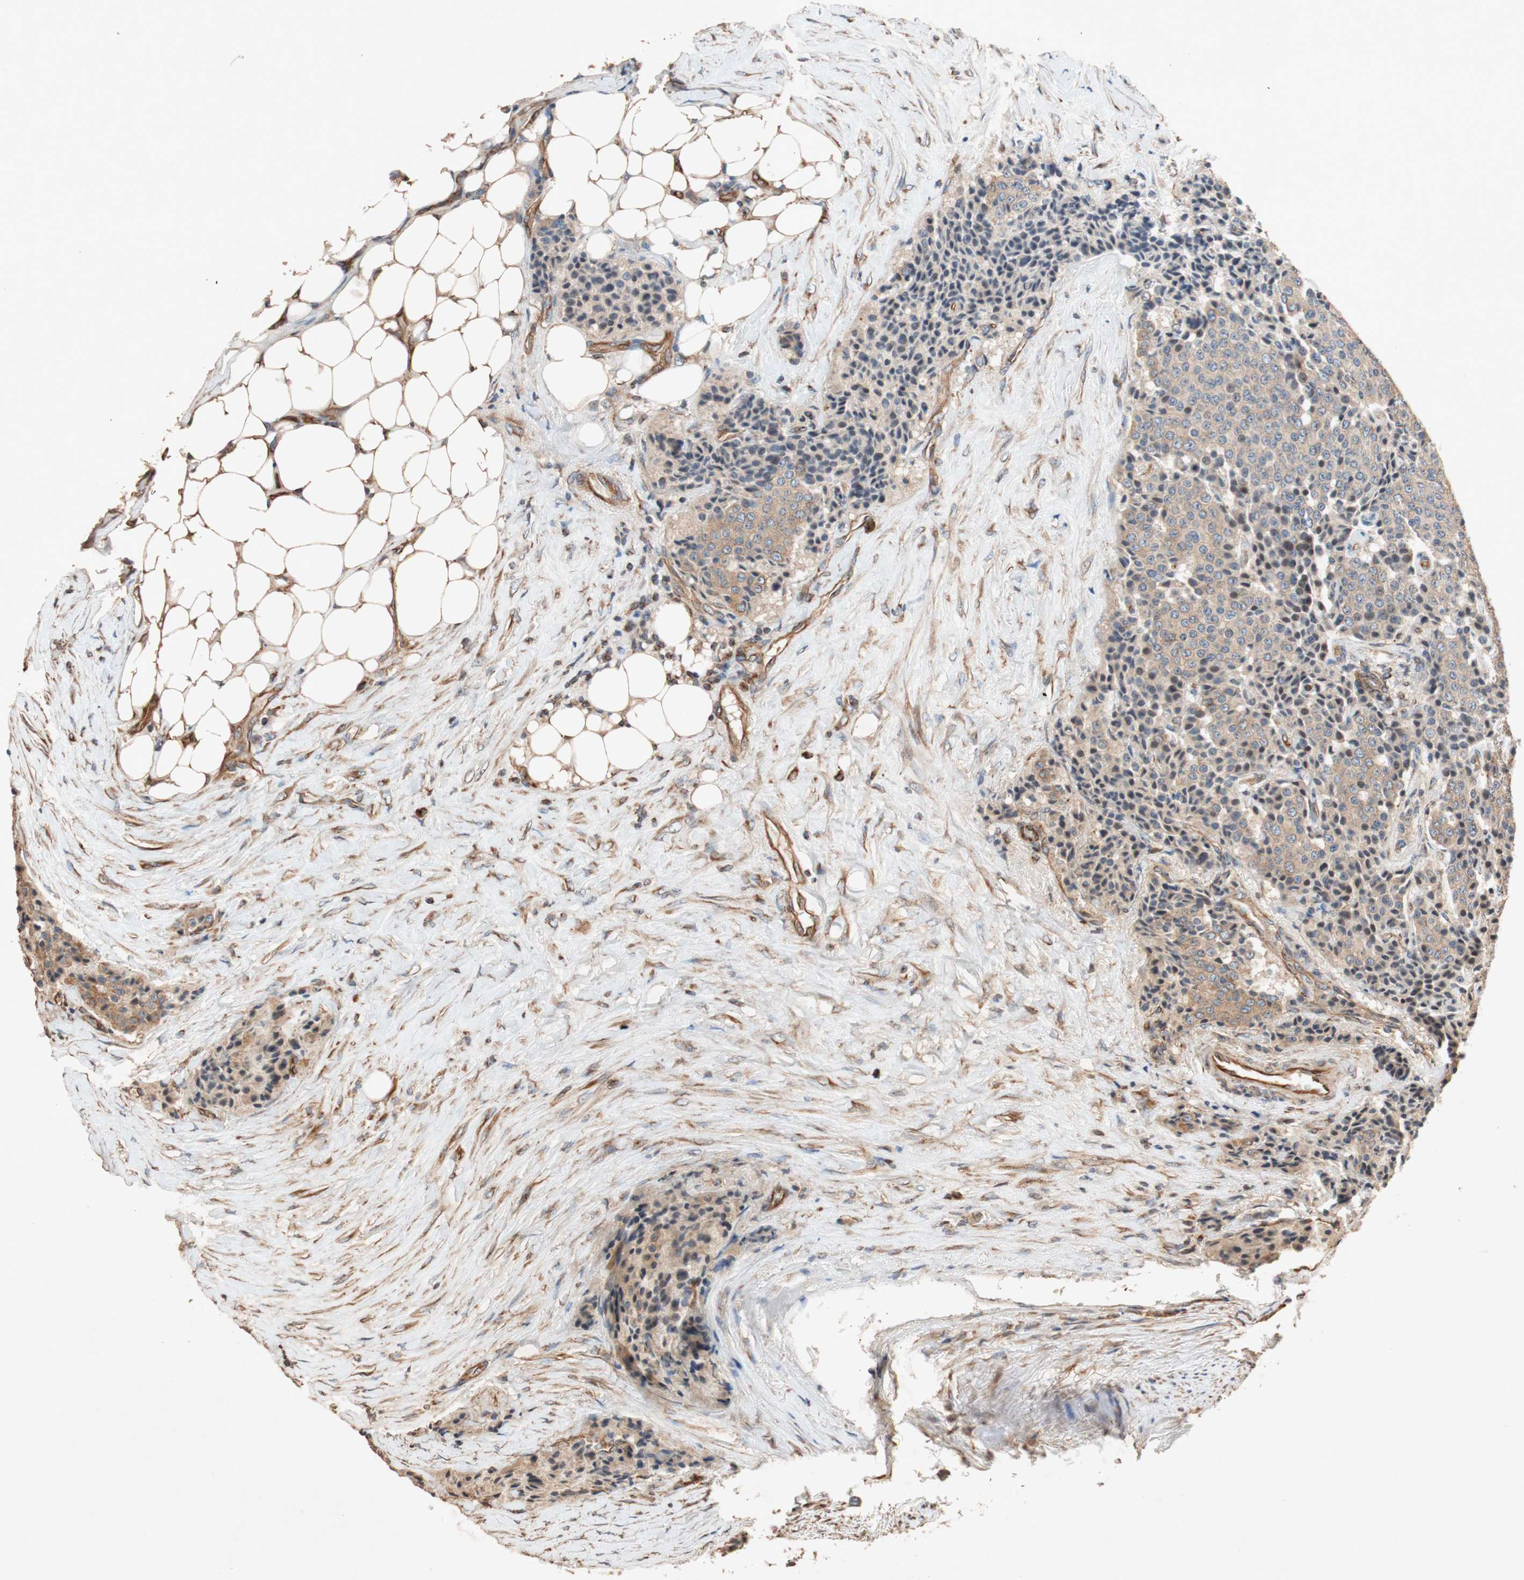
{"staining": {"intensity": "weak", "quantity": "25%-75%", "location": "cytoplasmic/membranous"}, "tissue": "carcinoid", "cell_type": "Tumor cells", "image_type": "cancer", "snomed": [{"axis": "morphology", "description": "Carcinoid, malignant, NOS"}, {"axis": "topography", "description": "Colon"}], "caption": "Carcinoid stained with immunohistochemistry (IHC) shows weak cytoplasmic/membranous expression in approximately 25%-75% of tumor cells.", "gene": "TUBB", "patient": {"sex": "female", "age": 61}}